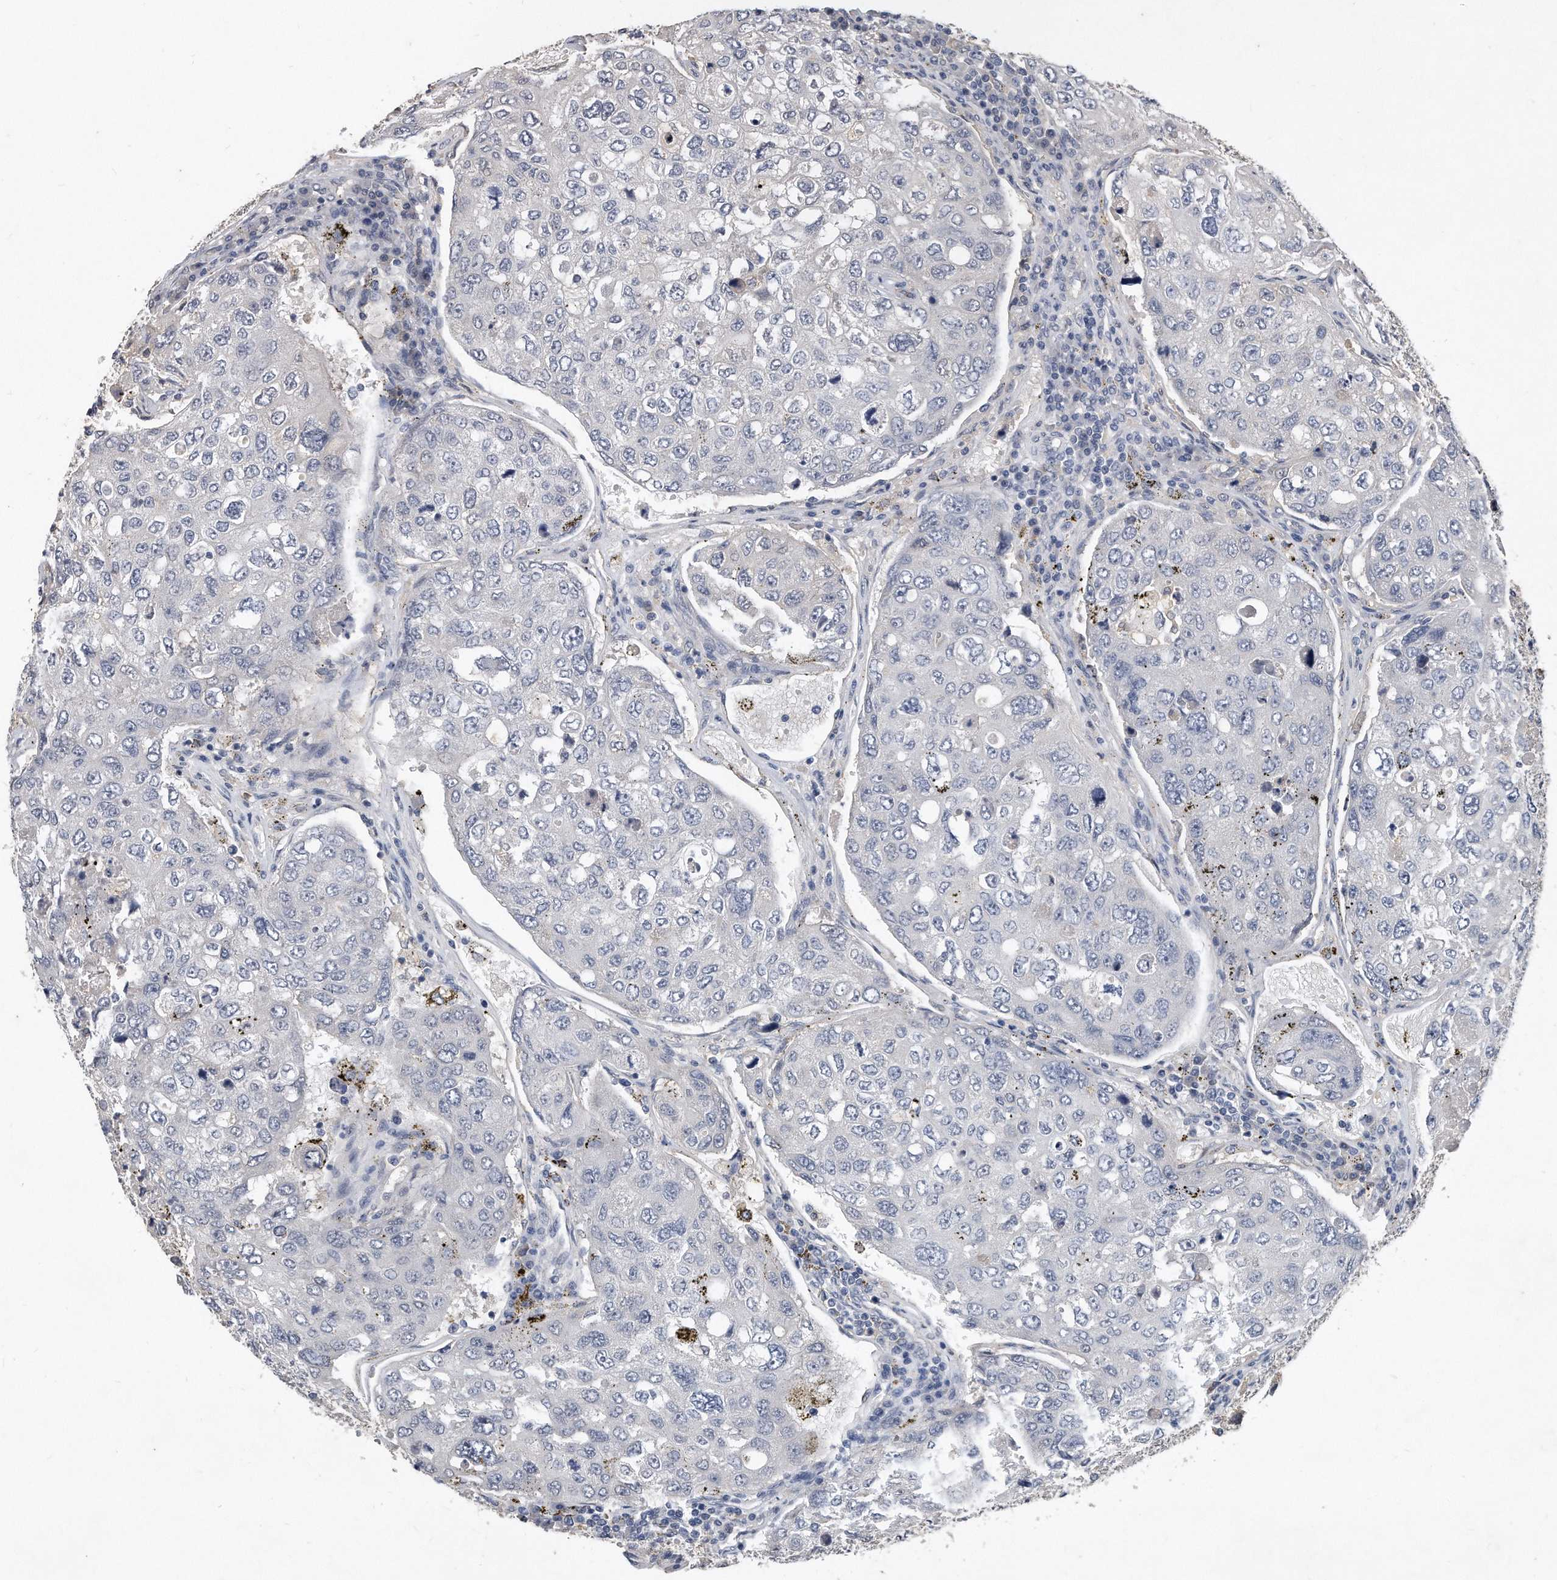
{"staining": {"intensity": "negative", "quantity": "none", "location": "none"}, "tissue": "urothelial cancer", "cell_type": "Tumor cells", "image_type": "cancer", "snomed": [{"axis": "morphology", "description": "Urothelial carcinoma, High grade"}, {"axis": "topography", "description": "Lymph node"}, {"axis": "topography", "description": "Urinary bladder"}], "caption": "Tumor cells show no significant positivity in urothelial carcinoma (high-grade).", "gene": "HOMER3", "patient": {"sex": "male", "age": 51}}